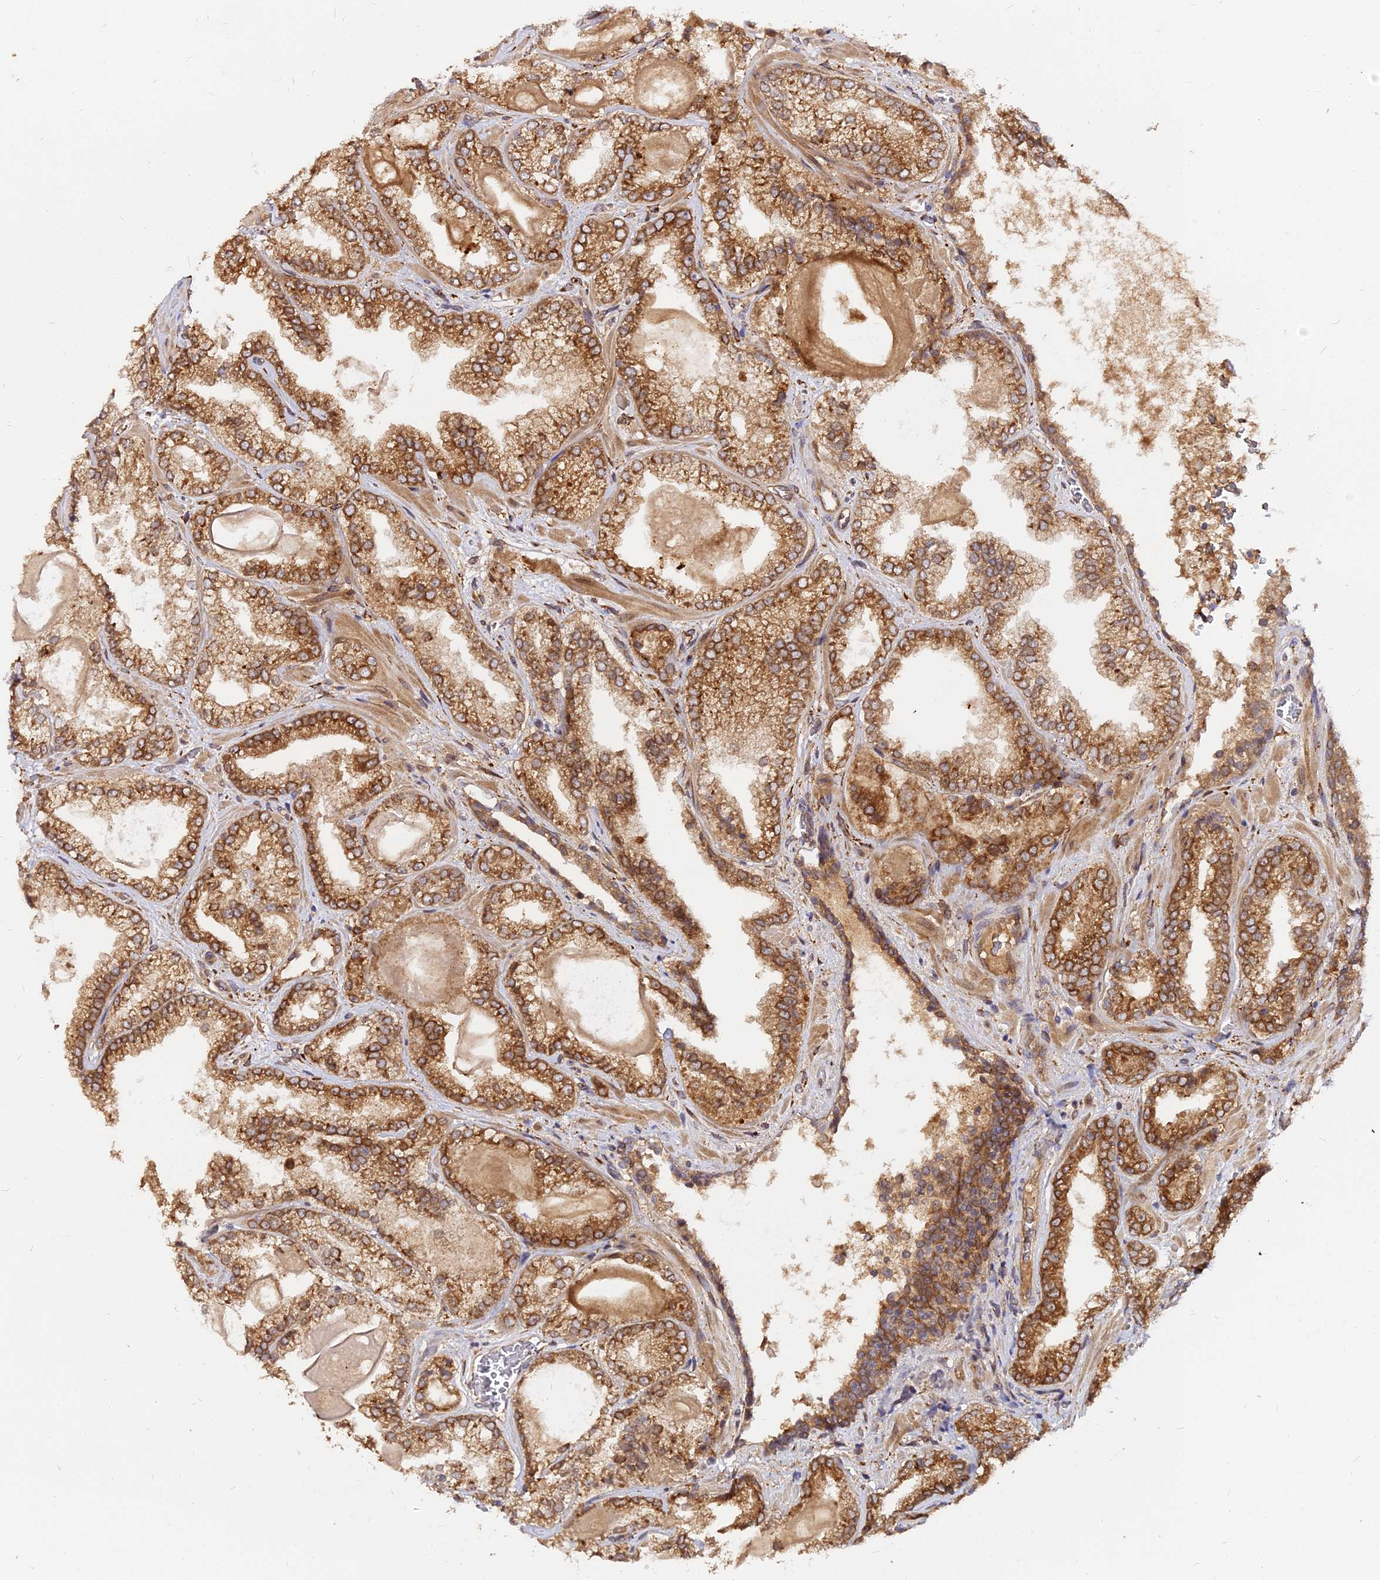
{"staining": {"intensity": "strong", "quantity": ">75%", "location": "cytoplasmic/membranous"}, "tissue": "prostate cancer", "cell_type": "Tumor cells", "image_type": "cancer", "snomed": [{"axis": "morphology", "description": "Adenocarcinoma, Low grade"}, {"axis": "topography", "description": "Prostate"}], "caption": "A high amount of strong cytoplasmic/membranous positivity is present in about >75% of tumor cells in low-grade adenocarcinoma (prostate) tissue. Ihc stains the protein in brown and the nuclei are stained blue.", "gene": "PDE4D", "patient": {"sex": "male", "age": 57}}